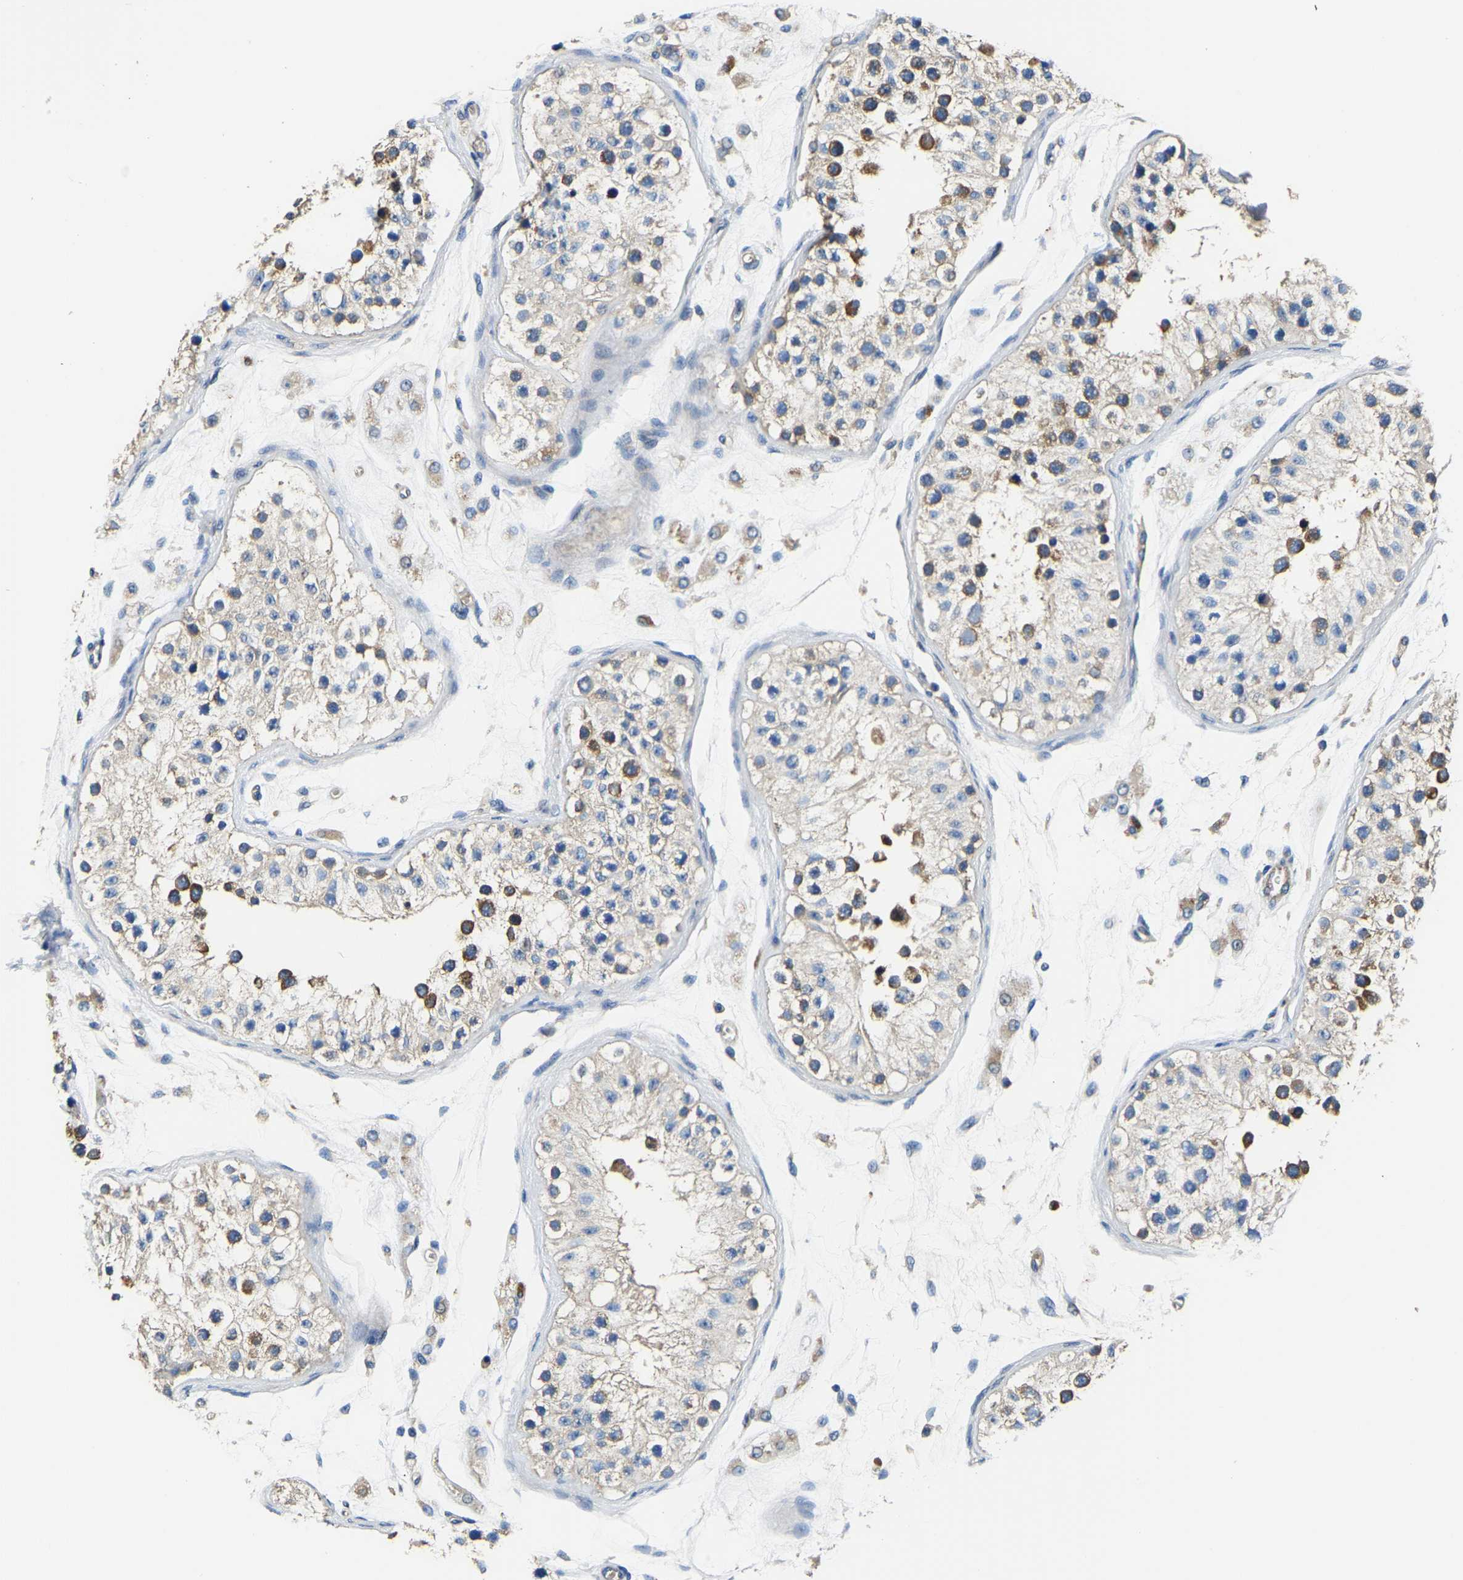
{"staining": {"intensity": "moderate", "quantity": "25%-75%", "location": "cytoplasmic/membranous"}, "tissue": "testis", "cell_type": "Cells in seminiferous ducts", "image_type": "normal", "snomed": [{"axis": "morphology", "description": "Normal tissue, NOS"}, {"axis": "morphology", "description": "Adenocarcinoma, metastatic, NOS"}, {"axis": "topography", "description": "Testis"}], "caption": "Immunohistochemical staining of normal human testis displays moderate cytoplasmic/membranous protein staining in approximately 25%-75% of cells in seminiferous ducts. The staining was performed using DAB, with brown indicating positive protein expression. Nuclei are stained blue with hematoxylin.", "gene": "CSDE1", "patient": {"sex": "male", "age": 26}}